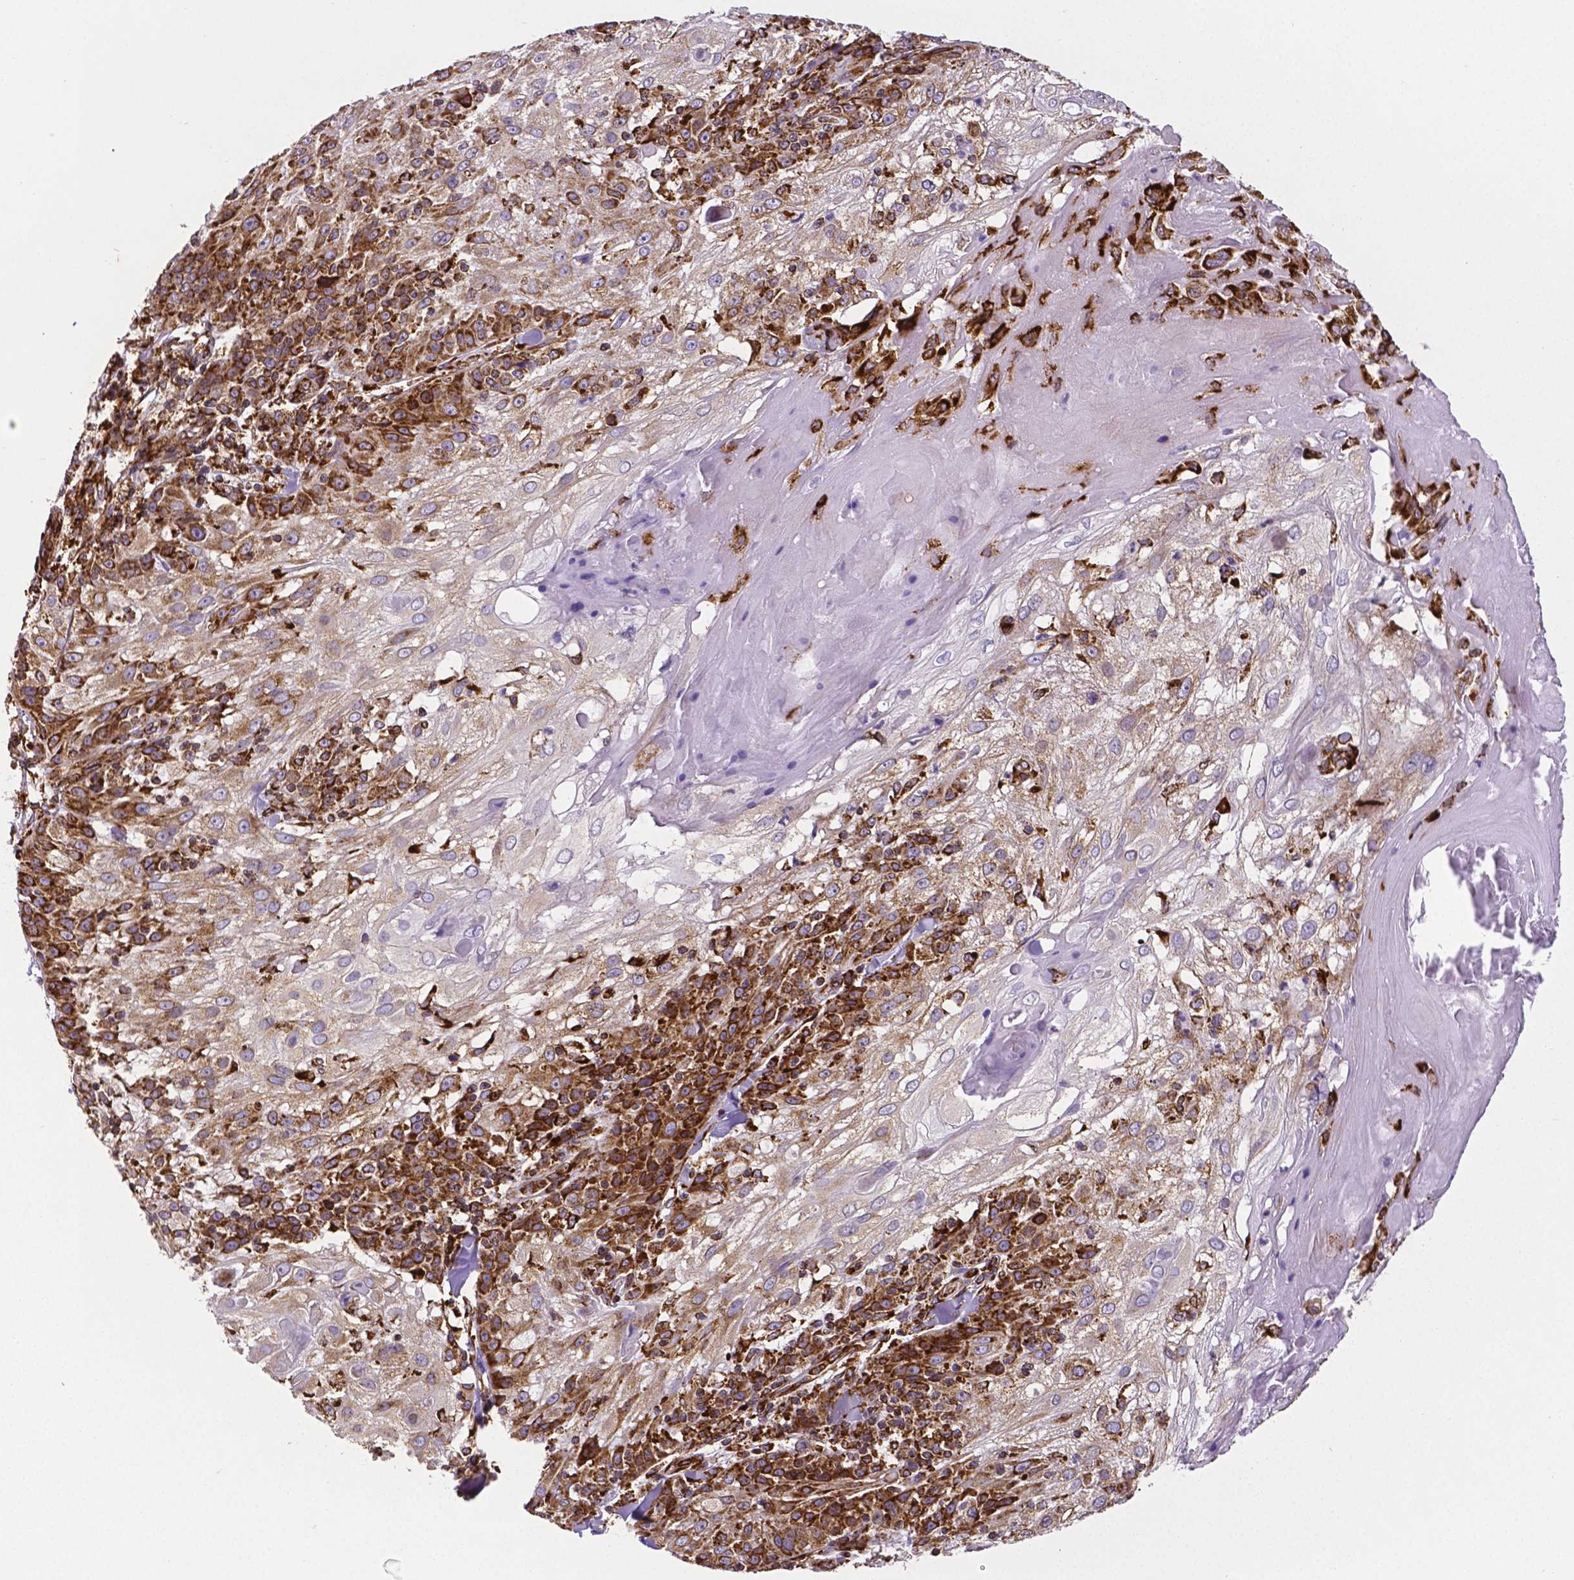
{"staining": {"intensity": "strong", "quantity": "25%-75%", "location": "cytoplasmic/membranous"}, "tissue": "skin cancer", "cell_type": "Tumor cells", "image_type": "cancer", "snomed": [{"axis": "morphology", "description": "Normal tissue, NOS"}, {"axis": "morphology", "description": "Squamous cell carcinoma, NOS"}, {"axis": "topography", "description": "Skin"}], "caption": "IHC micrograph of neoplastic tissue: skin cancer stained using immunohistochemistry exhibits high levels of strong protein expression localized specifically in the cytoplasmic/membranous of tumor cells, appearing as a cytoplasmic/membranous brown color.", "gene": "MTDH", "patient": {"sex": "female", "age": 83}}